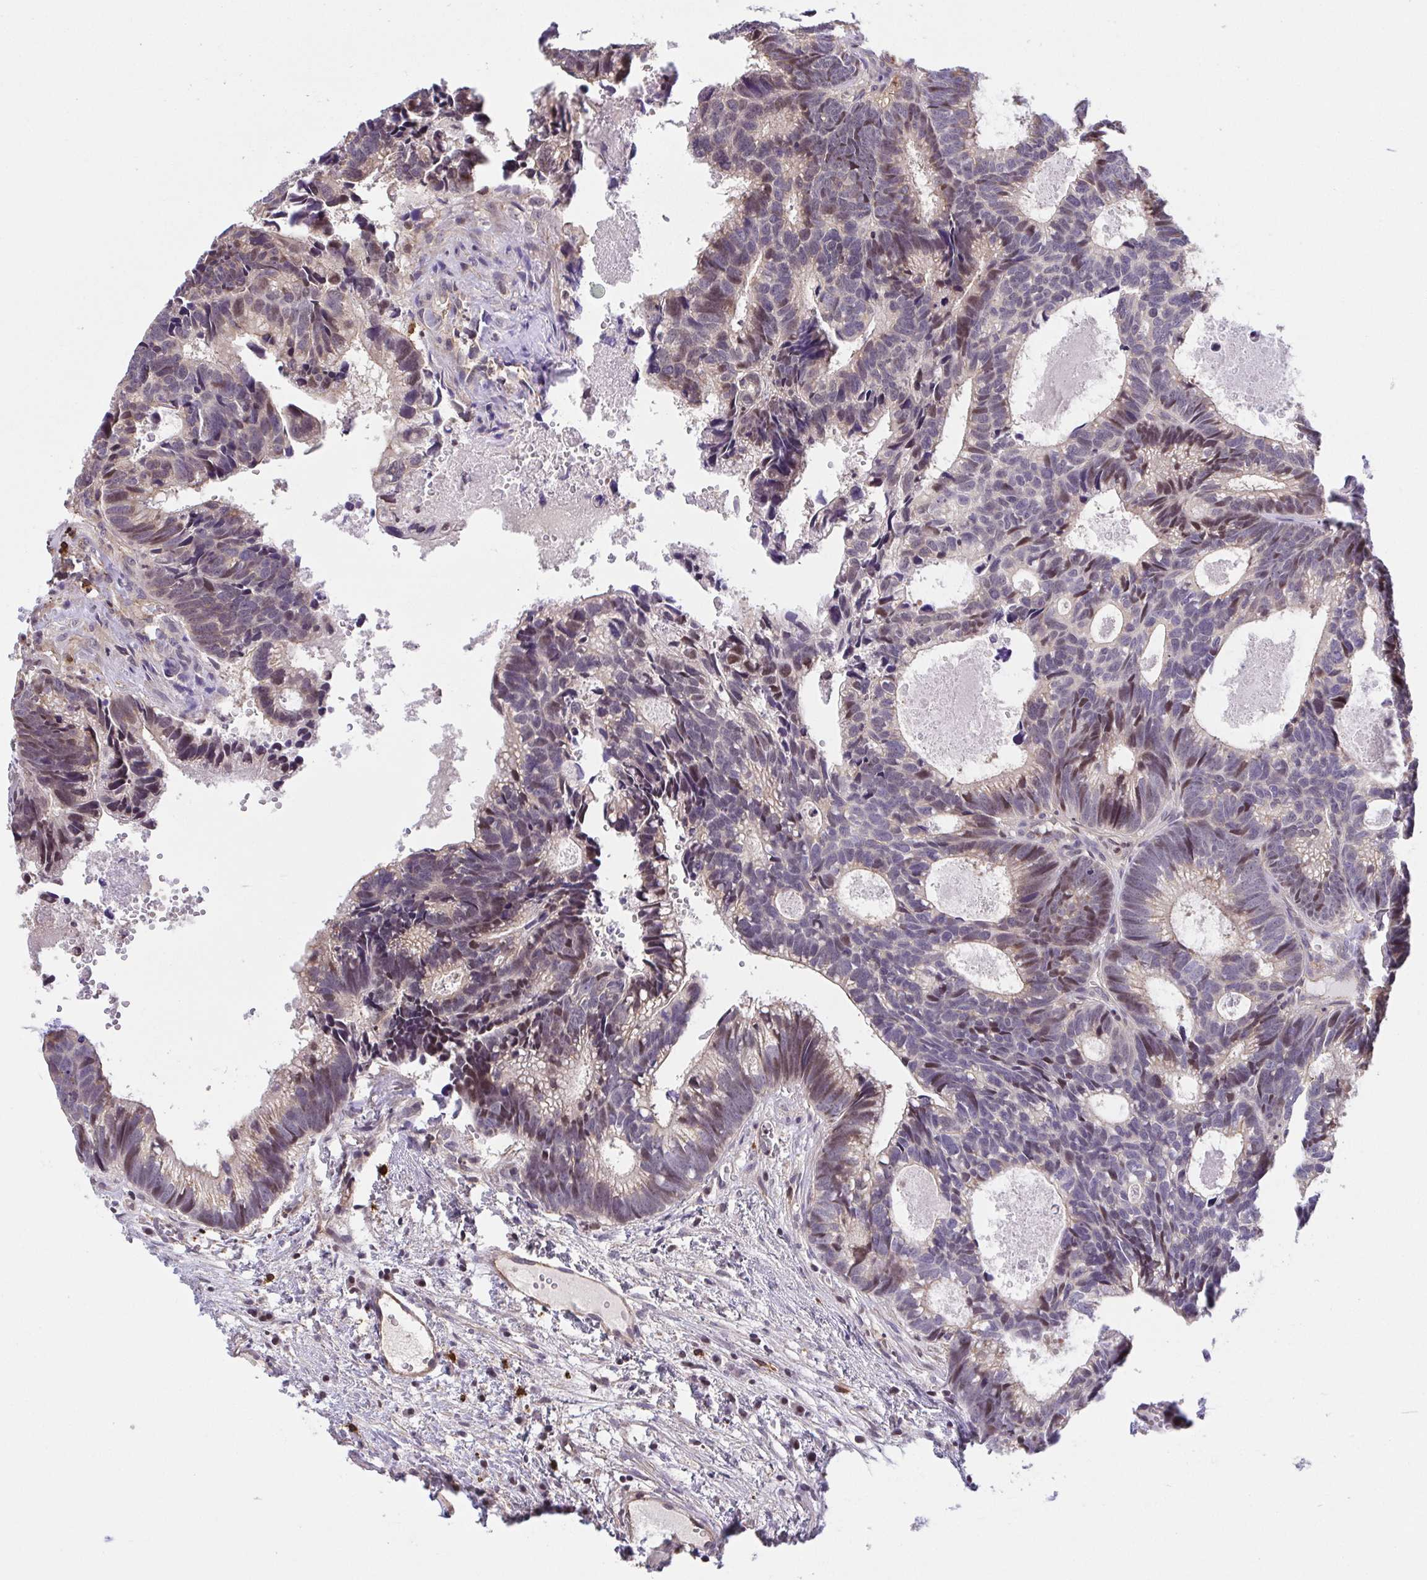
{"staining": {"intensity": "weak", "quantity": "25%-75%", "location": "nuclear"}, "tissue": "head and neck cancer", "cell_type": "Tumor cells", "image_type": "cancer", "snomed": [{"axis": "morphology", "description": "Adenocarcinoma, NOS"}, {"axis": "topography", "description": "Head-Neck"}], "caption": "Protein expression analysis of human head and neck cancer (adenocarcinoma) reveals weak nuclear staining in about 25%-75% of tumor cells.", "gene": "PREPL", "patient": {"sex": "male", "age": 62}}